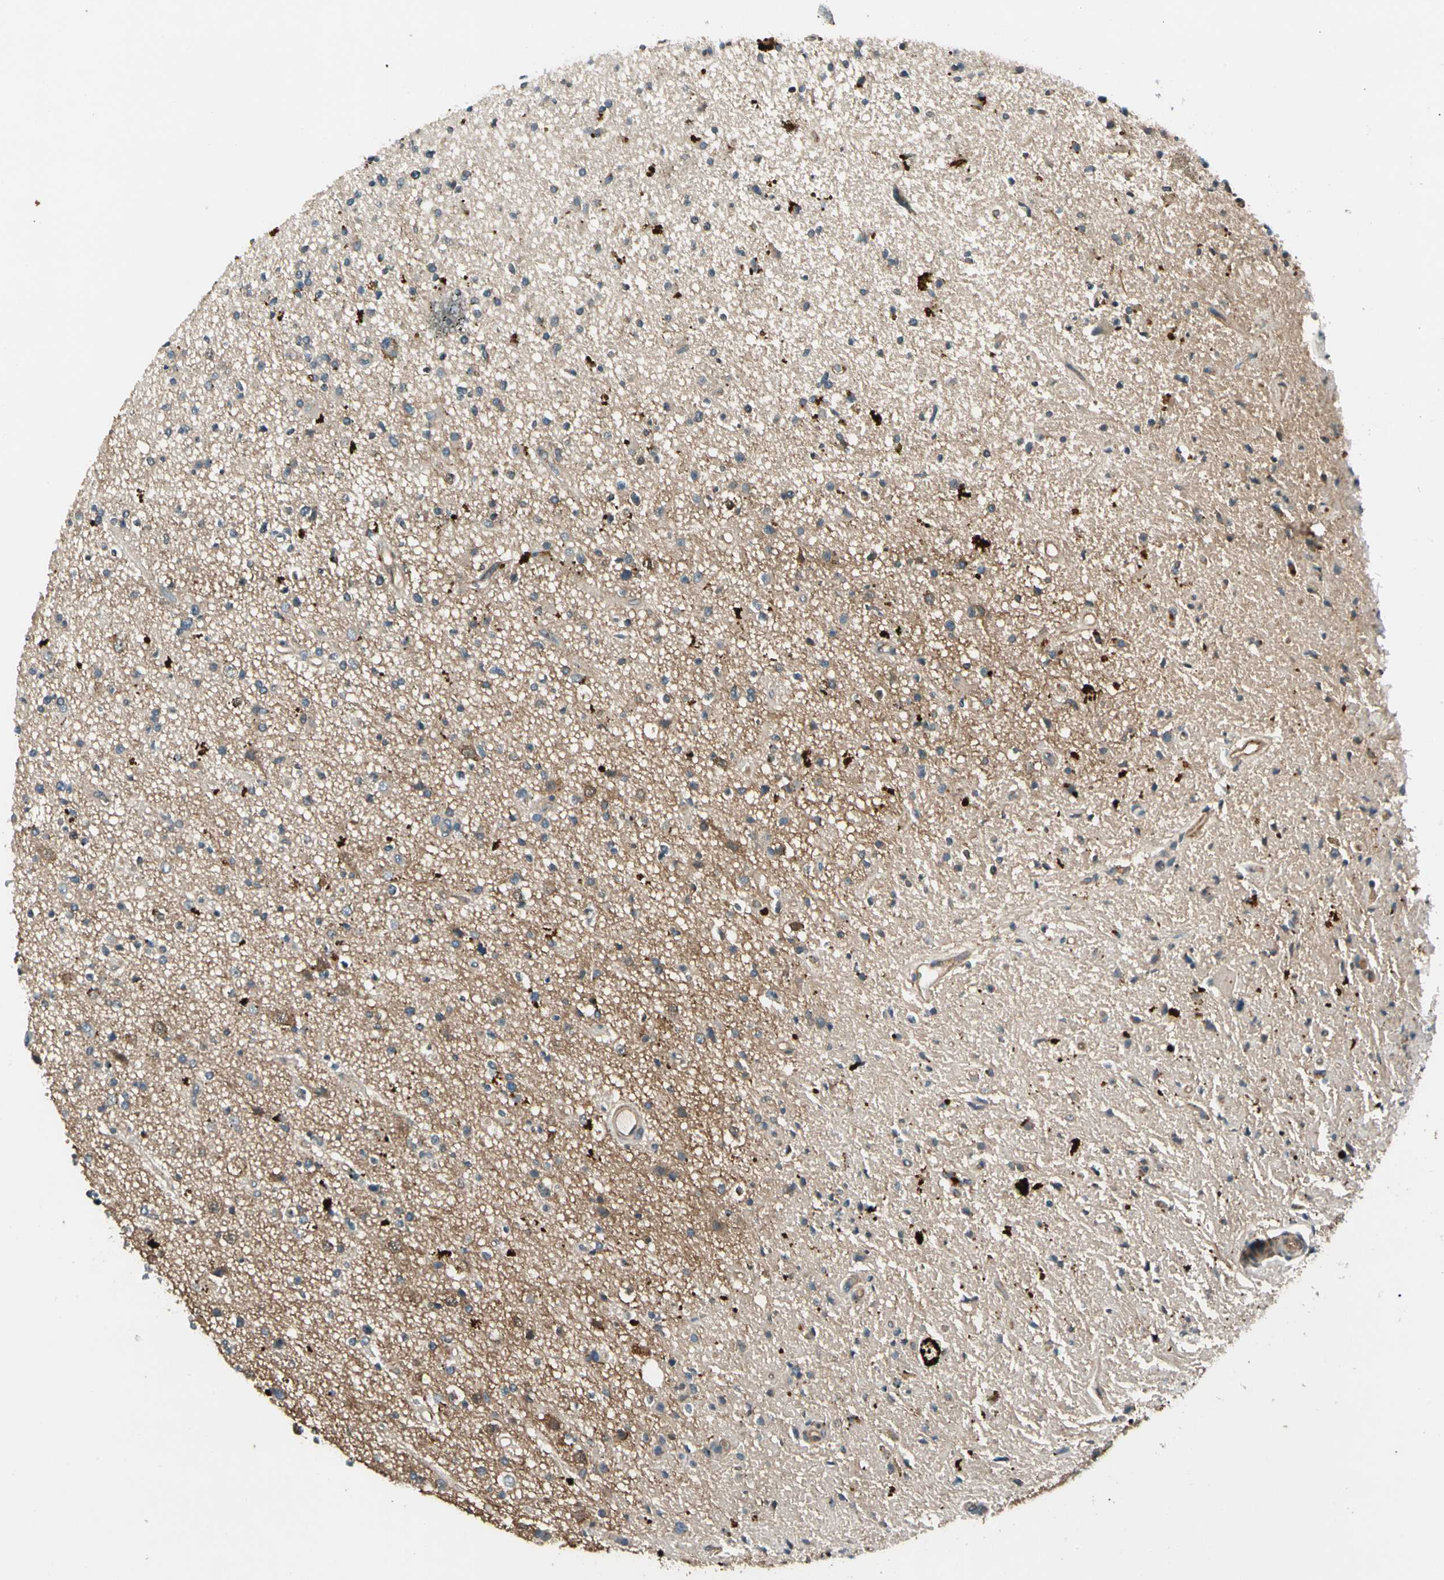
{"staining": {"intensity": "weak", "quantity": ">75%", "location": "cytoplasmic/membranous"}, "tissue": "glioma", "cell_type": "Tumor cells", "image_type": "cancer", "snomed": [{"axis": "morphology", "description": "Glioma, malignant, High grade"}, {"axis": "topography", "description": "Brain"}], "caption": "About >75% of tumor cells in malignant glioma (high-grade) display weak cytoplasmic/membranous protein positivity as visualized by brown immunohistochemical staining.", "gene": "ROCK2", "patient": {"sex": "male", "age": 33}}